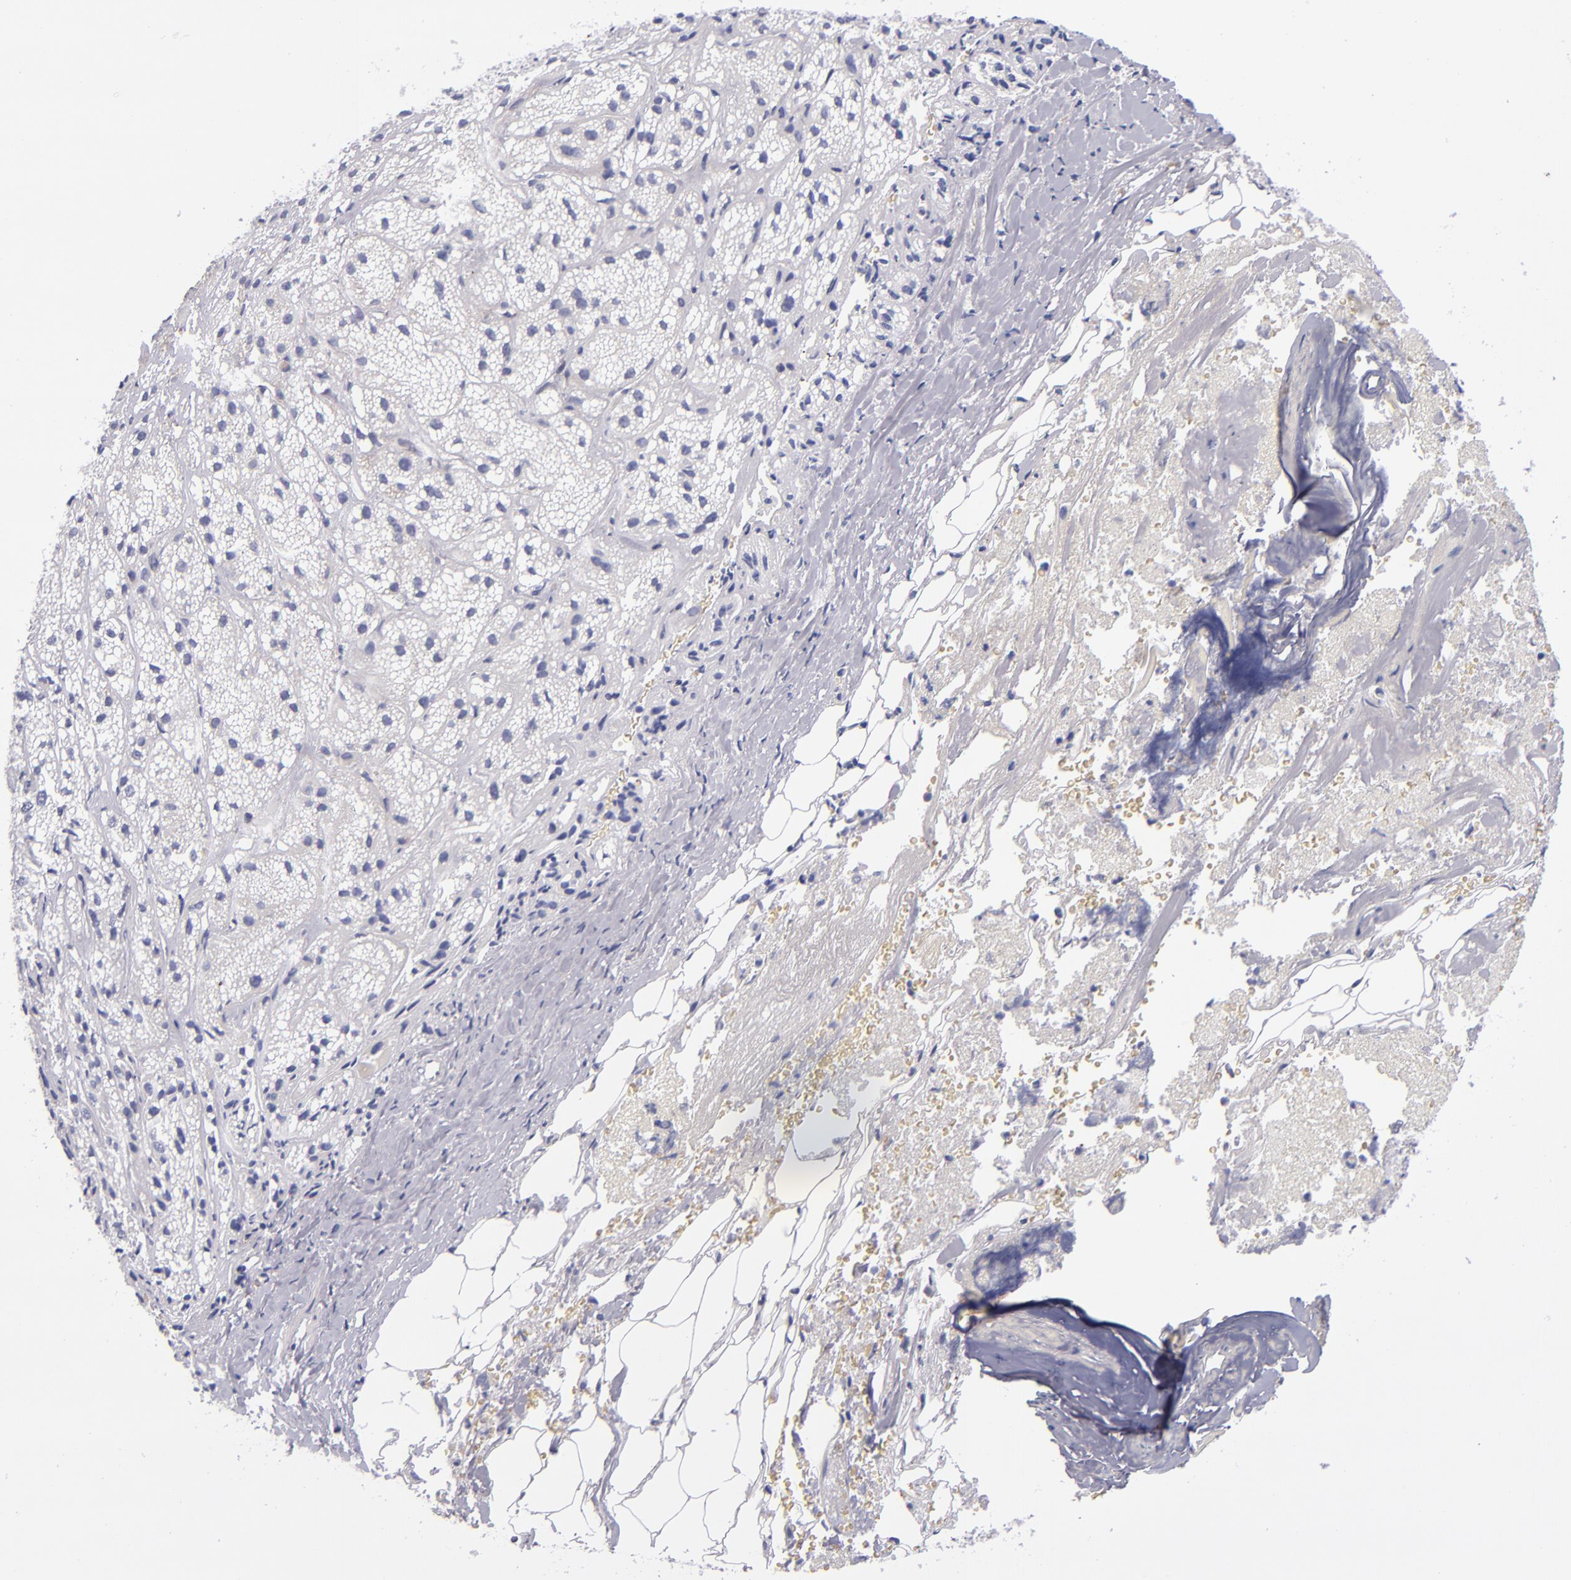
{"staining": {"intensity": "negative", "quantity": "none", "location": "none"}, "tissue": "adrenal gland", "cell_type": "Glandular cells", "image_type": "normal", "snomed": [{"axis": "morphology", "description": "Normal tissue, NOS"}, {"axis": "topography", "description": "Adrenal gland"}], "caption": "Image shows no protein expression in glandular cells of benign adrenal gland. (DAB (3,3'-diaminobenzidine) immunohistochemistry visualized using brightfield microscopy, high magnification).", "gene": "NOS3", "patient": {"sex": "female", "age": 71}}